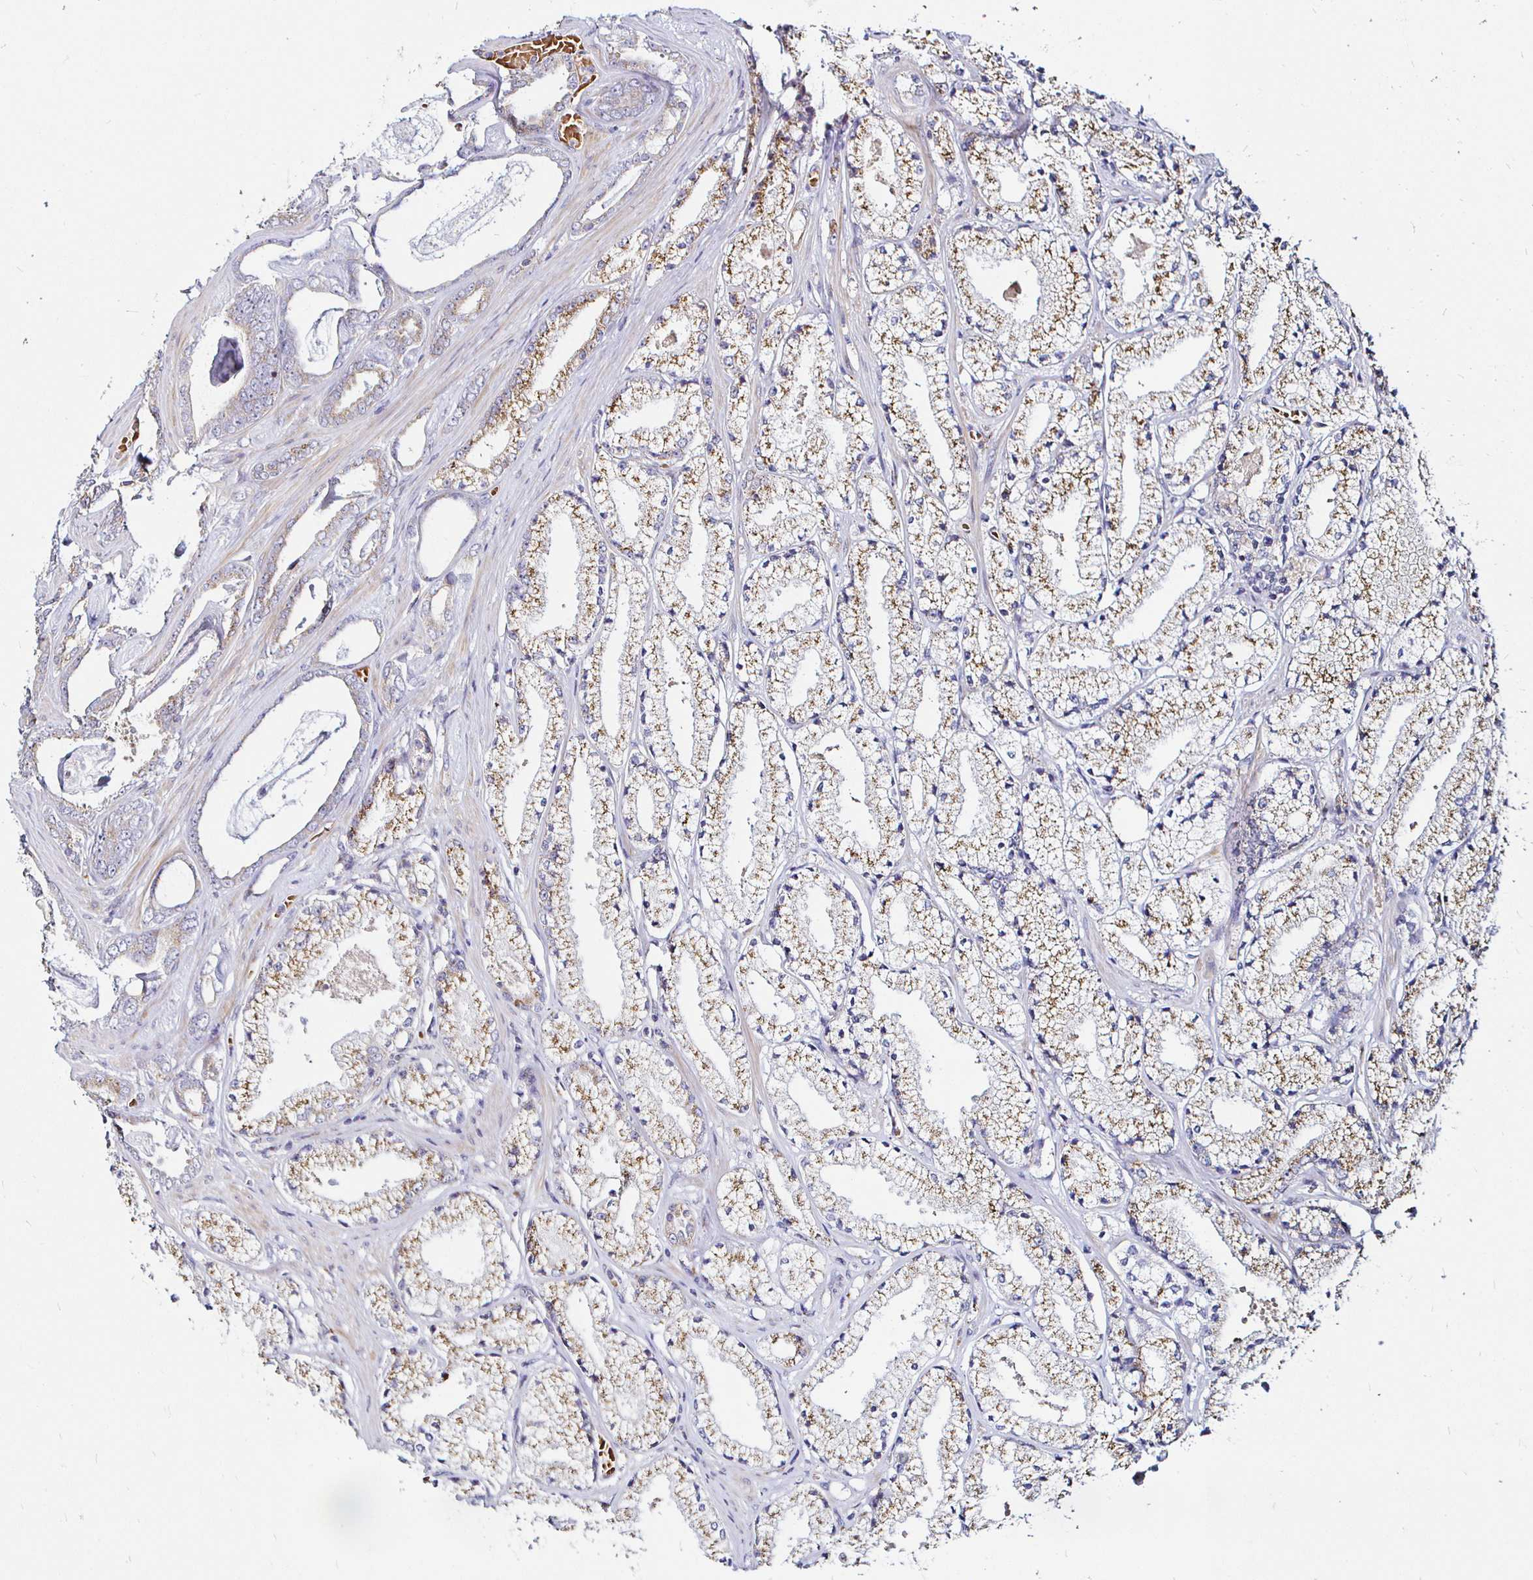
{"staining": {"intensity": "moderate", "quantity": ">75%", "location": "cytoplasmic/membranous"}, "tissue": "prostate cancer", "cell_type": "Tumor cells", "image_type": "cancer", "snomed": [{"axis": "morphology", "description": "Adenocarcinoma, High grade"}, {"axis": "topography", "description": "Prostate"}], "caption": "Brown immunohistochemical staining in prostate cancer demonstrates moderate cytoplasmic/membranous positivity in approximately >75% of tumor cells. (DAB = brown stain, brightfield microscopy at high magnification).", "gene": "ATG3", "patient": {"sex": "male", "age": 63}}